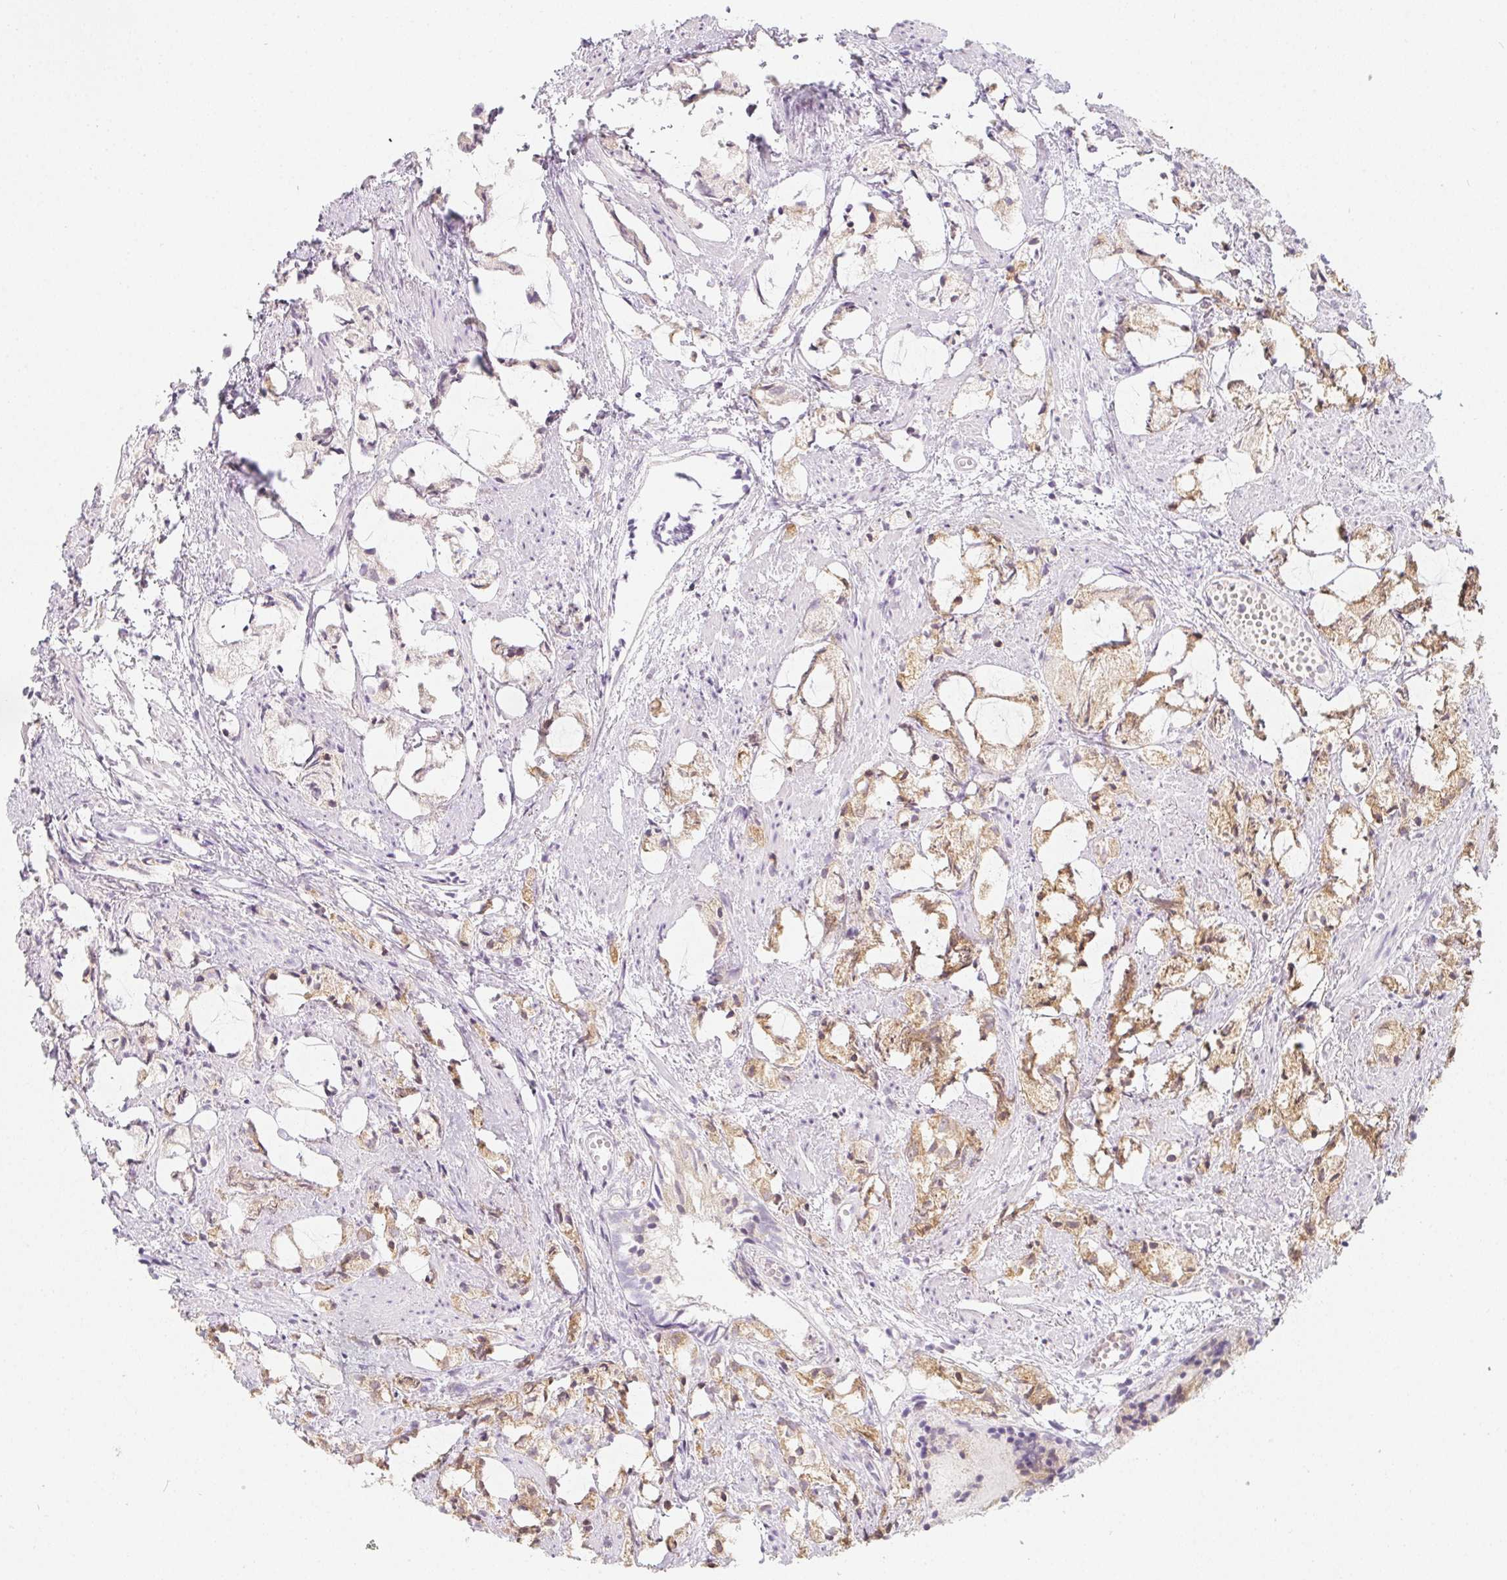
{"staining": {"intensity": "moderate", "quantity": "25%-75%", "location": "cytoplasmic/membranous"}, "tissue": "prostate cancer", "cell_type": "Tumor cells", "image_type": "cancer", "snomed": [{"axis": "morphology", "description": "Adenocarcinoma, High grade"}, {"axis": "topography", "description": "Prostate"}], "caption": "IHC of prostate cancer (adenocarcinoma (high-grade)) demonstrates medium levels of moderate cytoplasmic/membranous staining in about 25%-75% of tumor cells.", "gene": "SOAT1", "patient": {"sex": "male", "age": 85}}